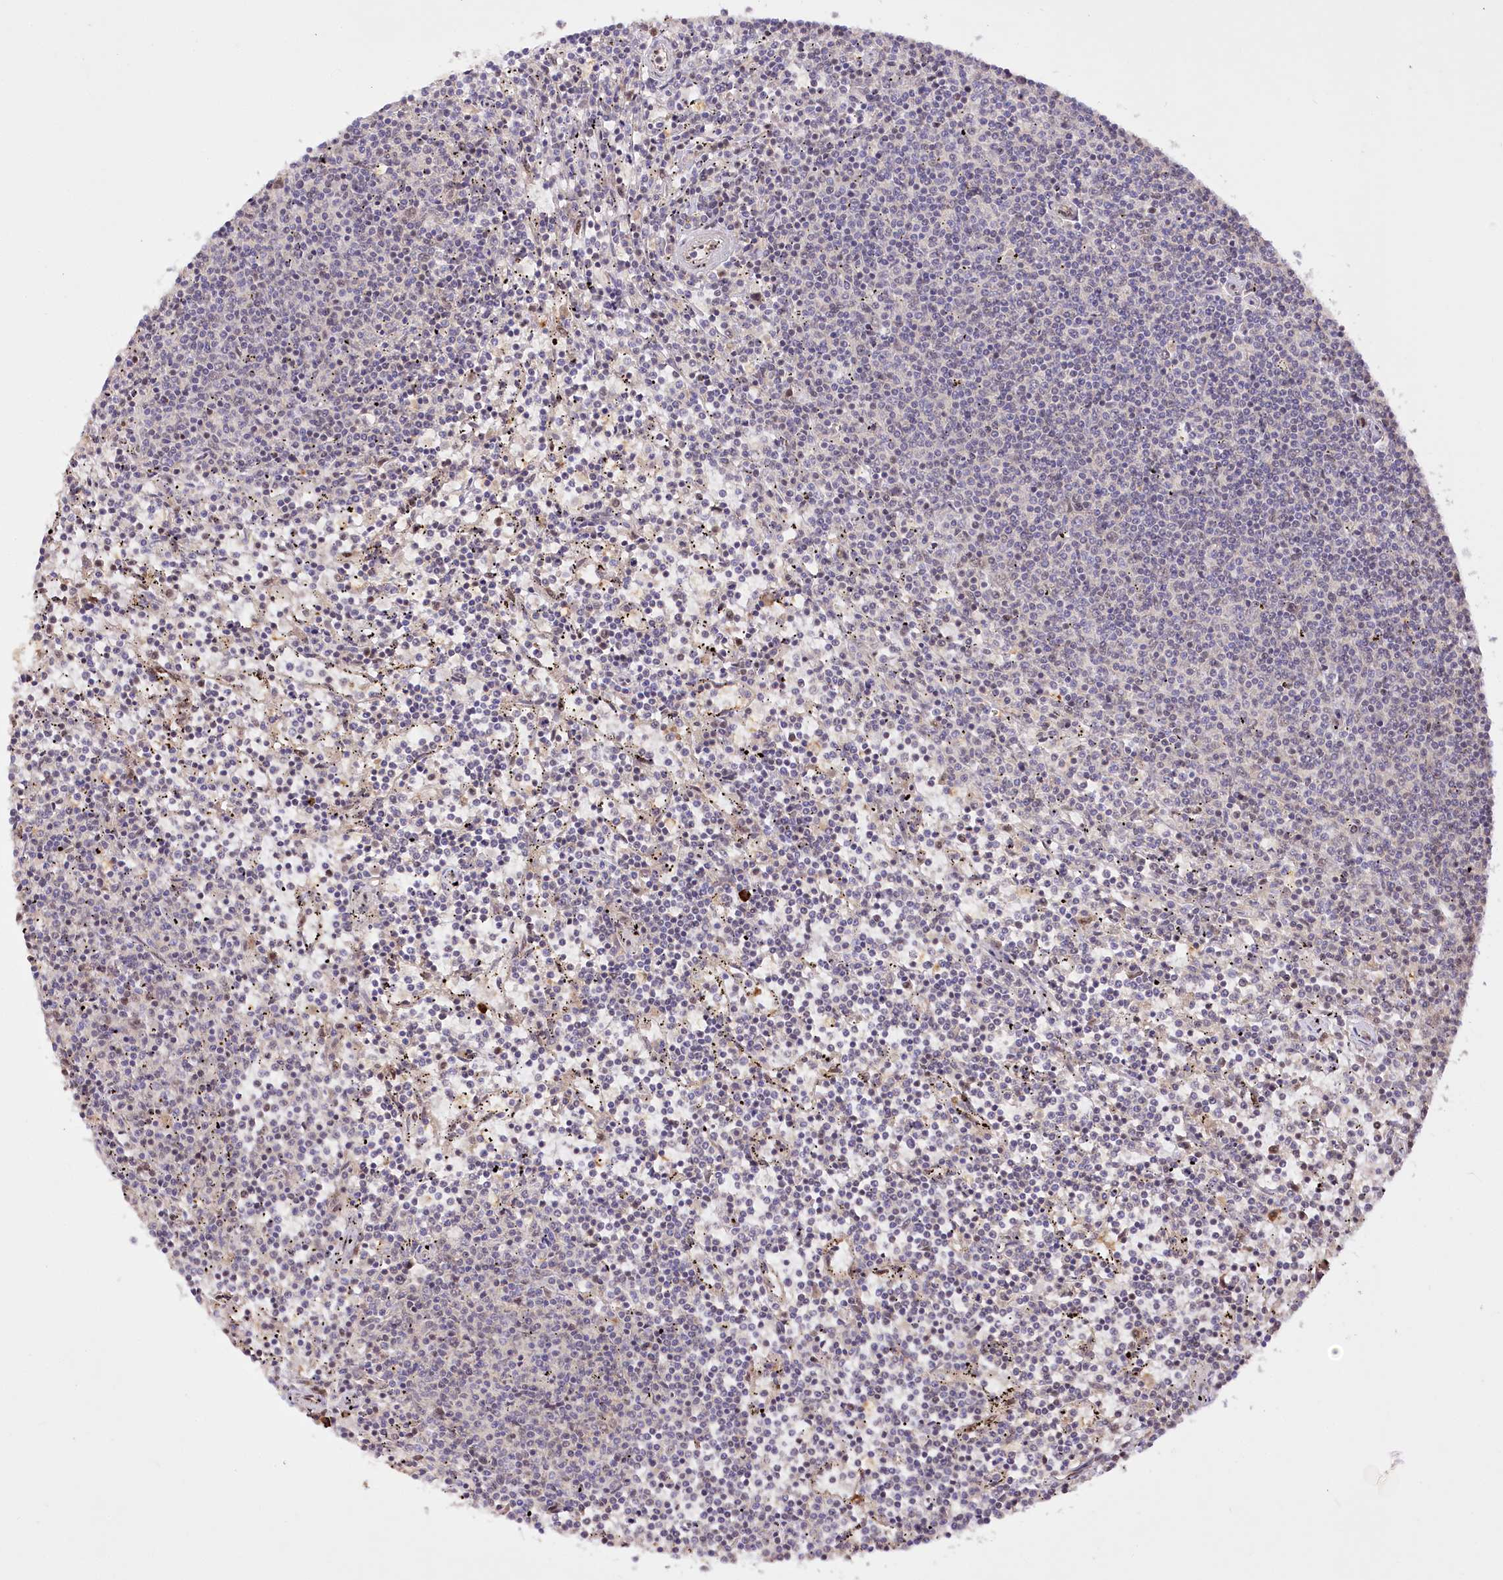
{"staining": {"intensity": "negative", "quantity": "none", "location": "none"}, "tissue": "lymphoma", "cell_type": "Tumor cells", "image_type": "cancer", "snomed": [{"axis": "morphology", "description": "Malignant lymphoma, non-Hodgkin's type, Low grade"}, {"axis": "topography", "description": "Spleen"}], "caption": "Human lymphoma stained for a protein using immunohistochemistry (IHC) displays no staining in tumor cells.", "gene": "PYROXD1", "patient": {"sex": "female", "age": 50}}